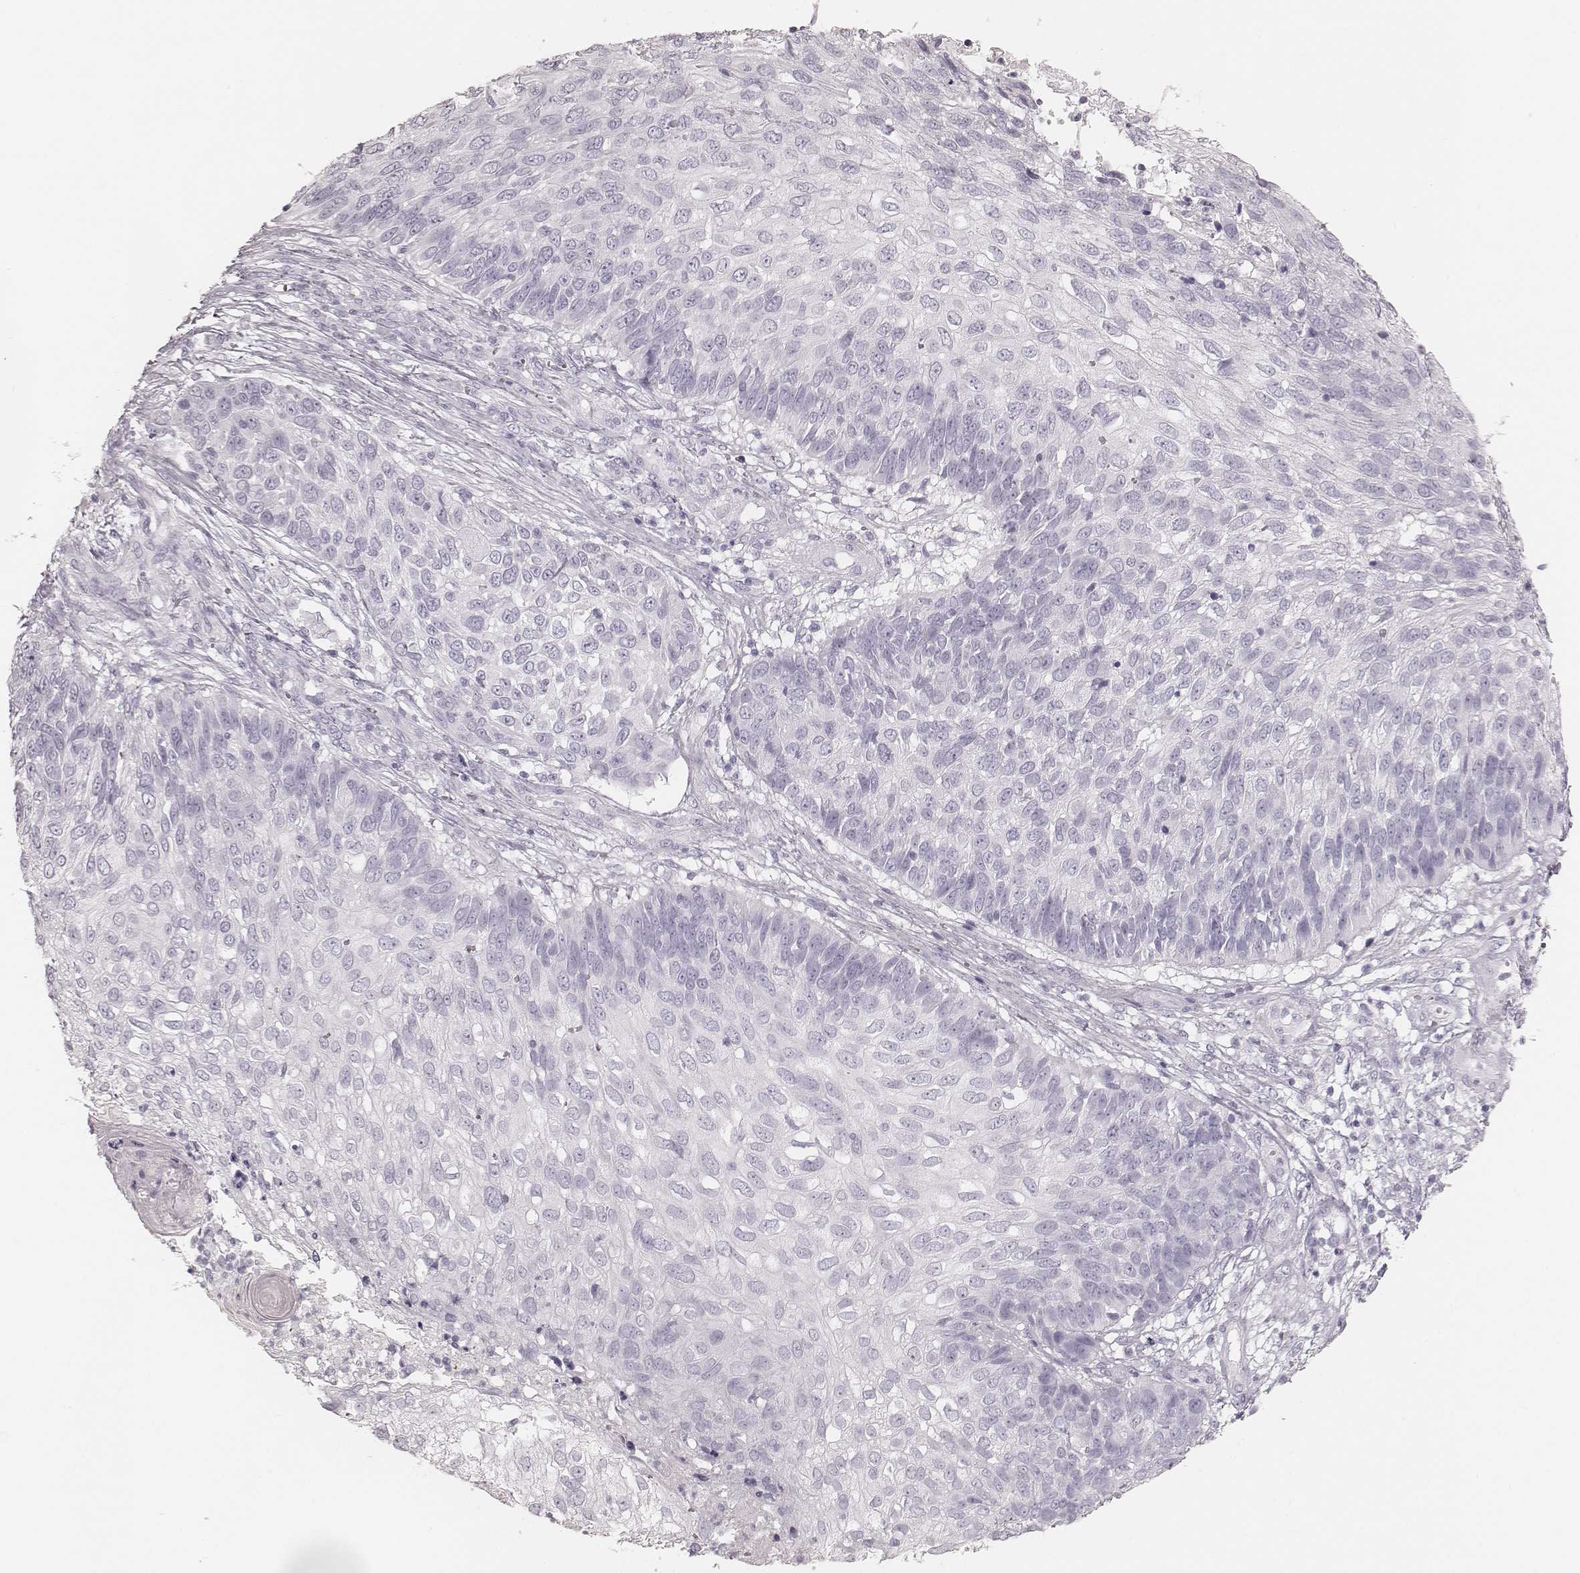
{"staining": {"intensity": "negative", "quantity": "none", "location": "none"}, "tissue": "skin cancer", "cell_type": "Tumor cells", "image_type": "cancer", "snomed": [{"axis": "morphology", "description": "Squamous cell carcinoma, NOS"}, {"axis": "topography", "description": "Skin"}], "caption": "Protein analysis of skin cancer demonstrates no significant staining in tumor cells. (DAB immunohistochemistry (IHC), high magnification).", "gene": "KRT82", "patient": {"sex": "male", "age": 92}}